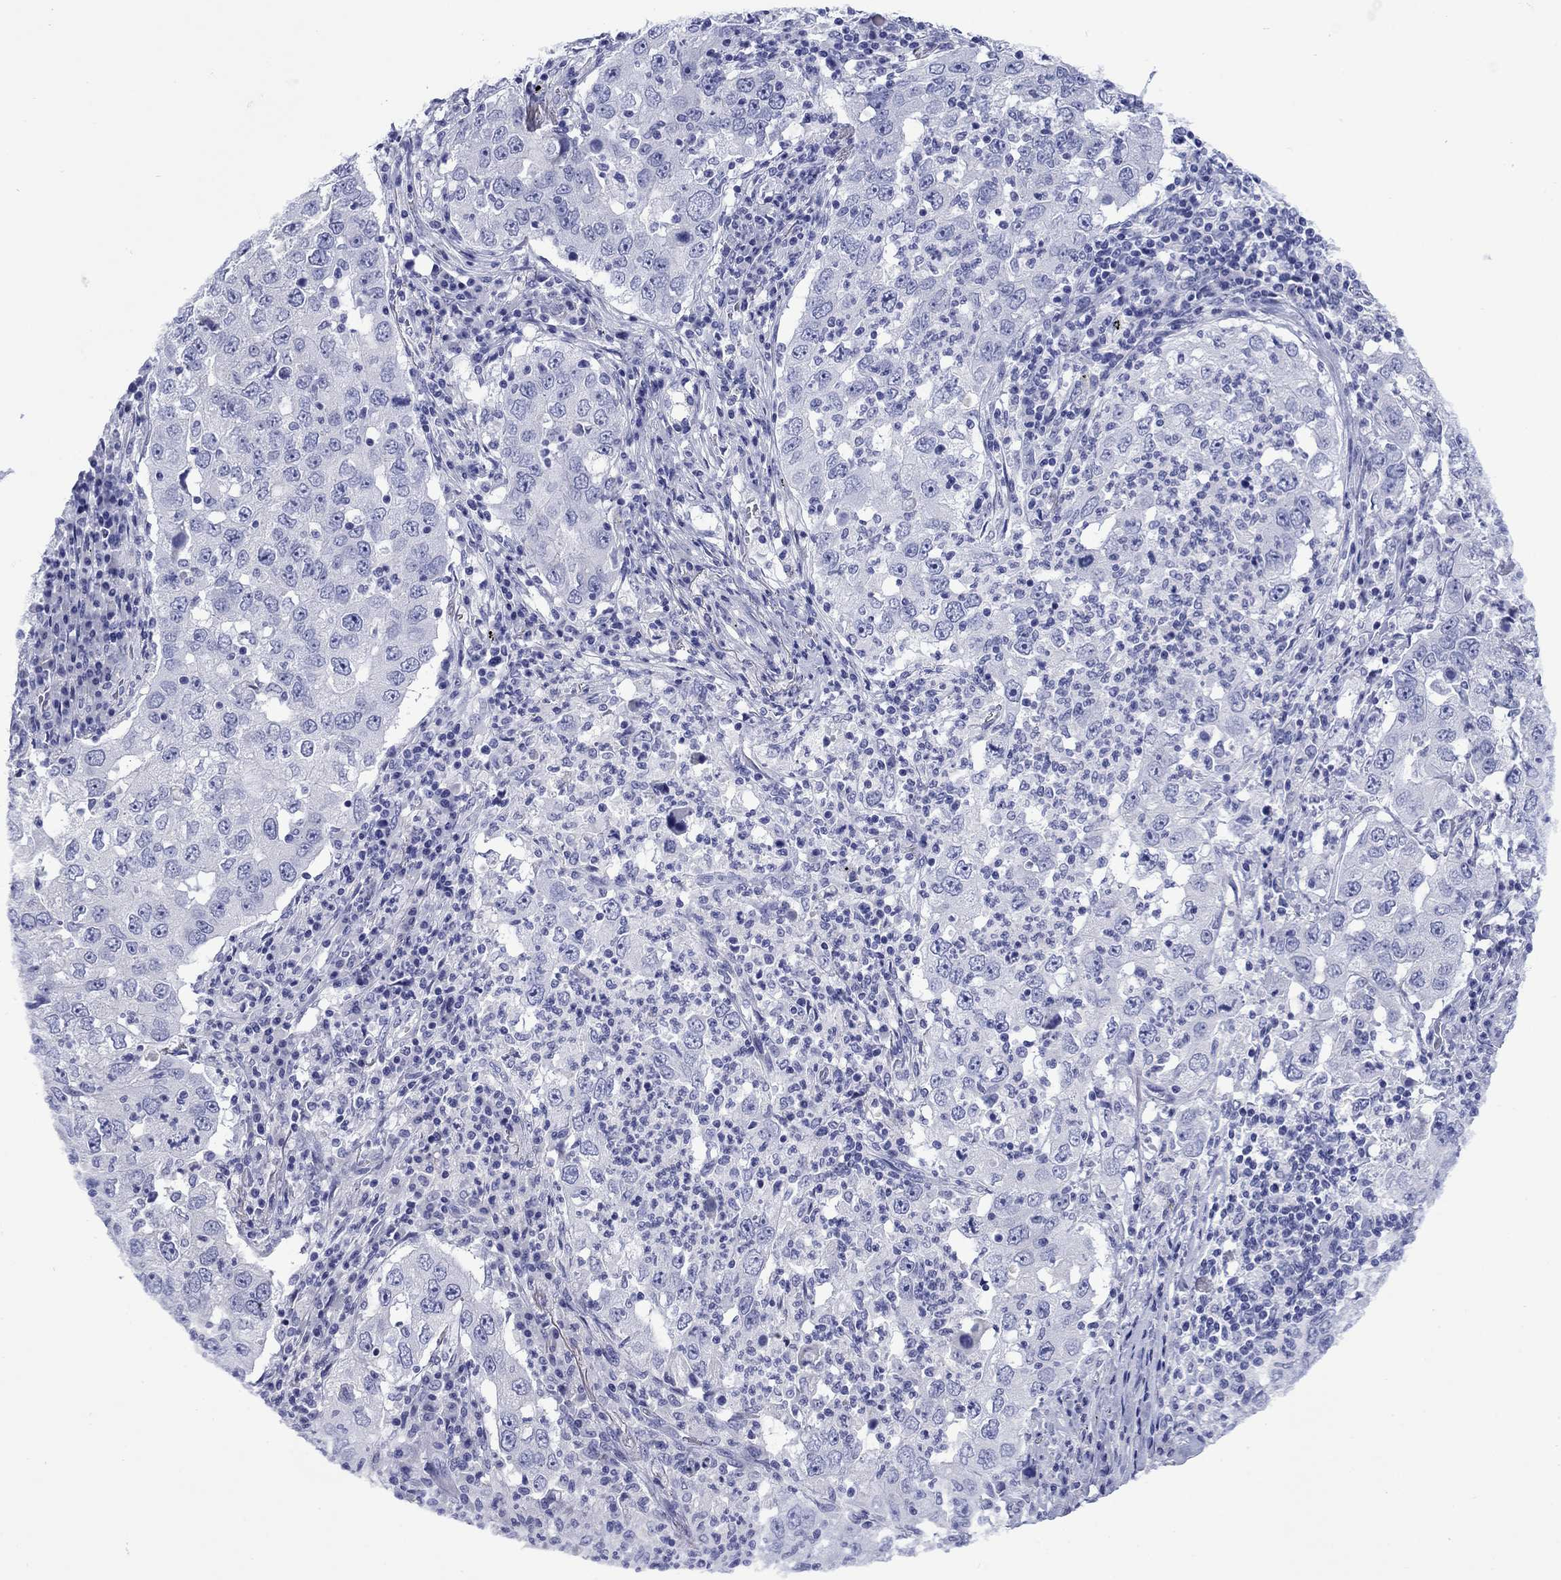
{"staining": {"intensity": "negative", "quantity": "none", "location": "none"}, "tissue": "lung cancer", "cell_type": "Tumor cells", "image_type": "cancer", "snomed": [{"axis": "morphology", "description": "Adenocarcinoma, NOS"}, {"axis": "topography", "description": "Lung"}], "caption": "The IHC micrograph has no significant expression in tumor cells of adenocarcinoma (lung) tissue.", "gene": "GIP", "patient": {"sex": "male", "age": 73}}